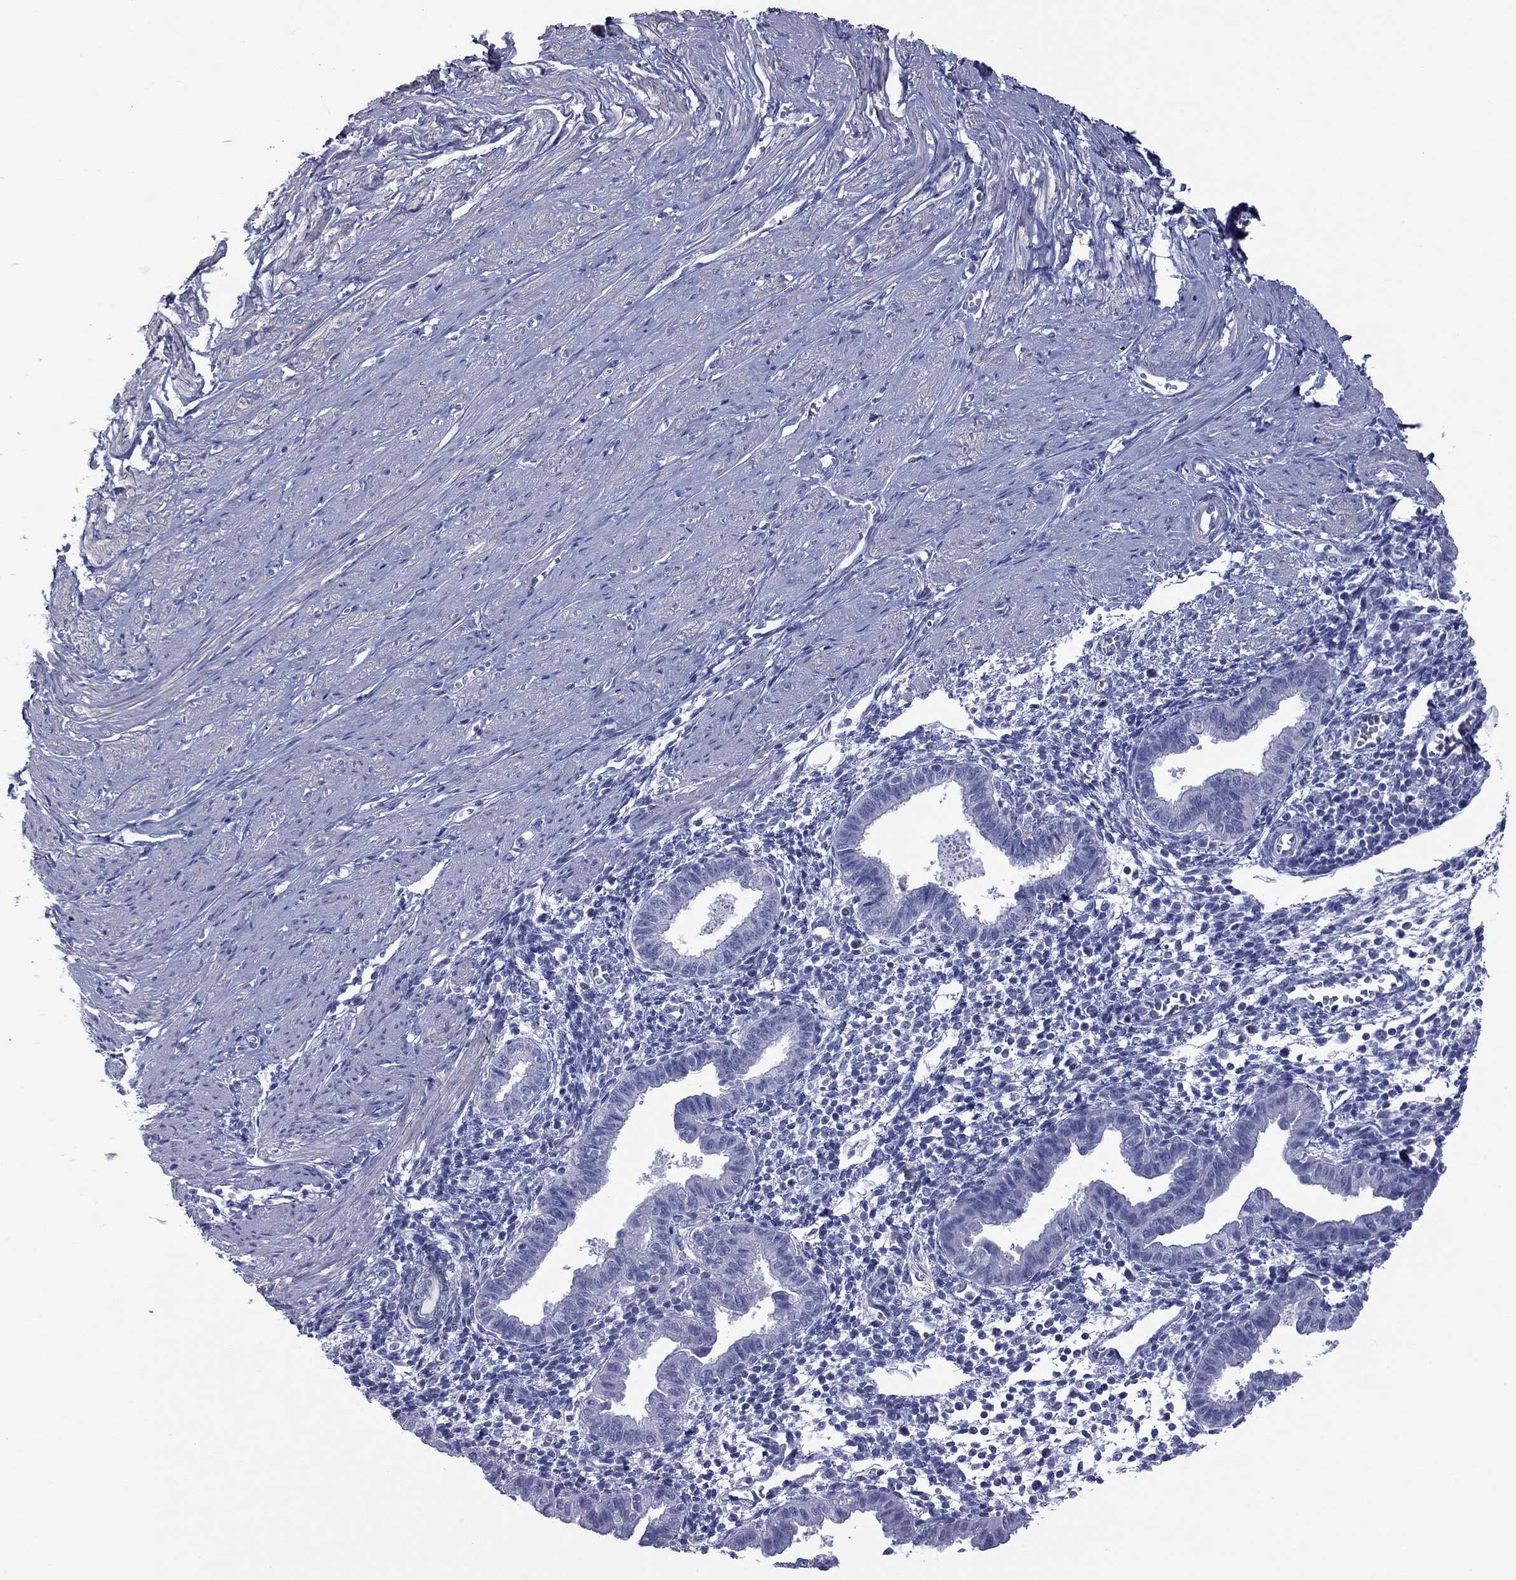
{"staining": {"intensity": "negative", "quantity": "none", "location": "none"}, "tissue": "endometrium", "cell_type": "Cells in endometrial stroma", "image_type": "normal", "snomed": [{"axis": "morphology", "description": "Normal tissue, NOS"}, {"axis": "topography", "description": "Endometrium"}], "caption": "Immunohistochemical staining of unremarkable endometrium exhibits no significant expression in cells in endometrial stroma.", "gene": "ACTL7B", "patient": {"sex": "female", "age": 37}}